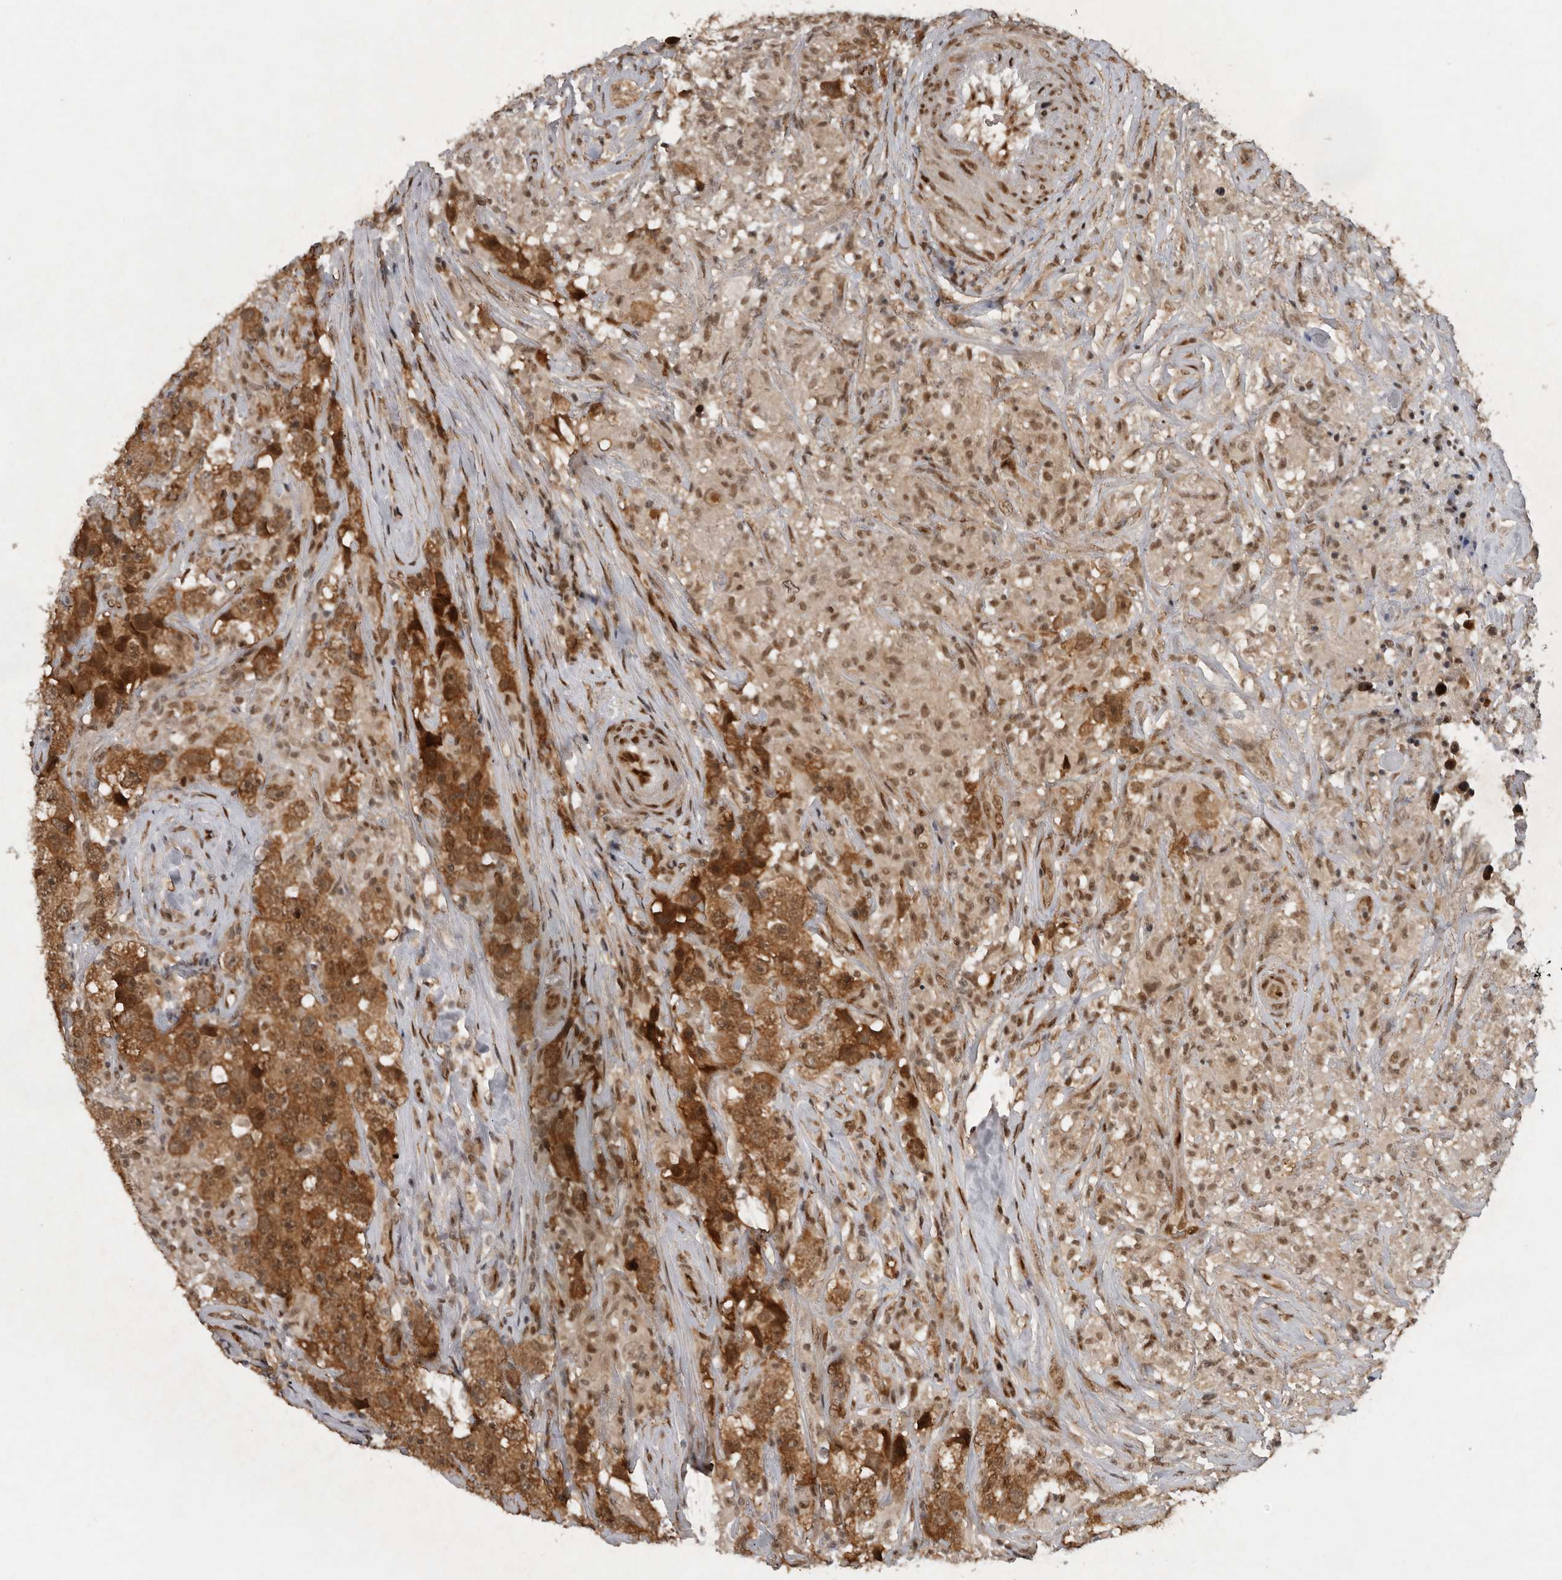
{"staining": {"intensity": "moderate", "quantity": ">75%", "location": "cytoplasmic/membranous,nuclear"}, "tissue": "testis cancer", "cell_type": "Tumor cells", "image_type": "cancer", "snomed": [{"axis": "morphology", "description": "Seminoma, NOS"}, {"axis": "topography", "description": "Testis"}], "caption": "This is a micrograph of immunohistochemistry (IHC) staining of seminoma (testis), which shows moderate staining in the cytoplasmic/membranous and nuclear of tumor cells.", "gene": "CDC27", "patient": {"sex": "male", "age": 49}}